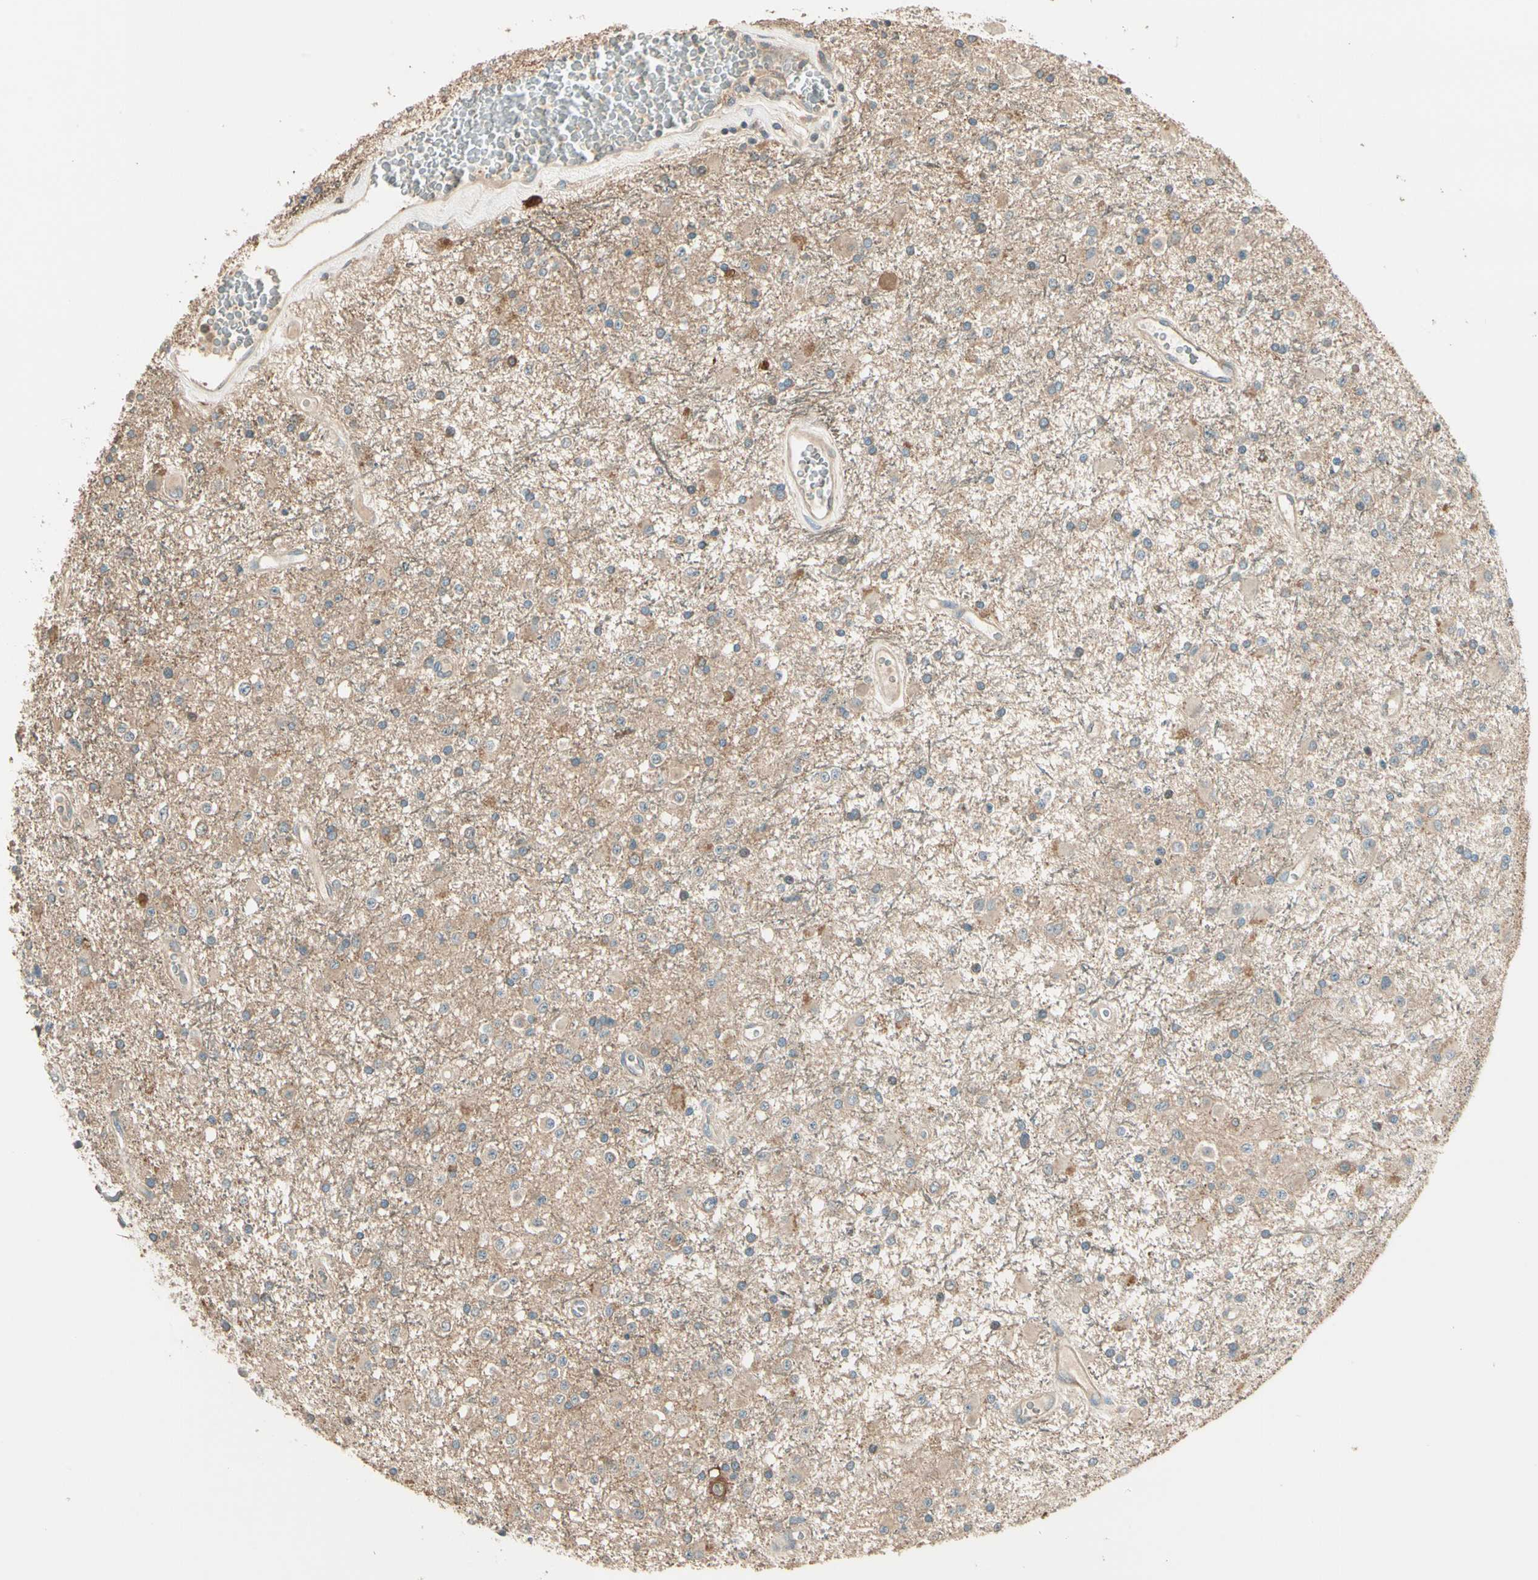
{"staining": {"intensity": "moderate", "quantity": ">75%", "location": "cytoplasmic/membranous"}, "tissue": "glioma", "cell_type": "Tumor cells", "image_type": "cancer", "snomed": [{"axis": "morphology", "description": "Glioma, malignant, Low grade"}, {"axis": "topography", "description": "Brain"}], "caption": "A high-resolution micrograph shows IHC staining of malignant low-grade glioma, which displays moderate cytoplasmic/membranous expression in about >75% of tumor cells. The staining is performed using DAB brown chromogen to label protein expression. The nuclei are counter-stained blue using hematoxylin.", "gene": "TNFRSF21", "patient": {"sex": "male", "age": 58}}